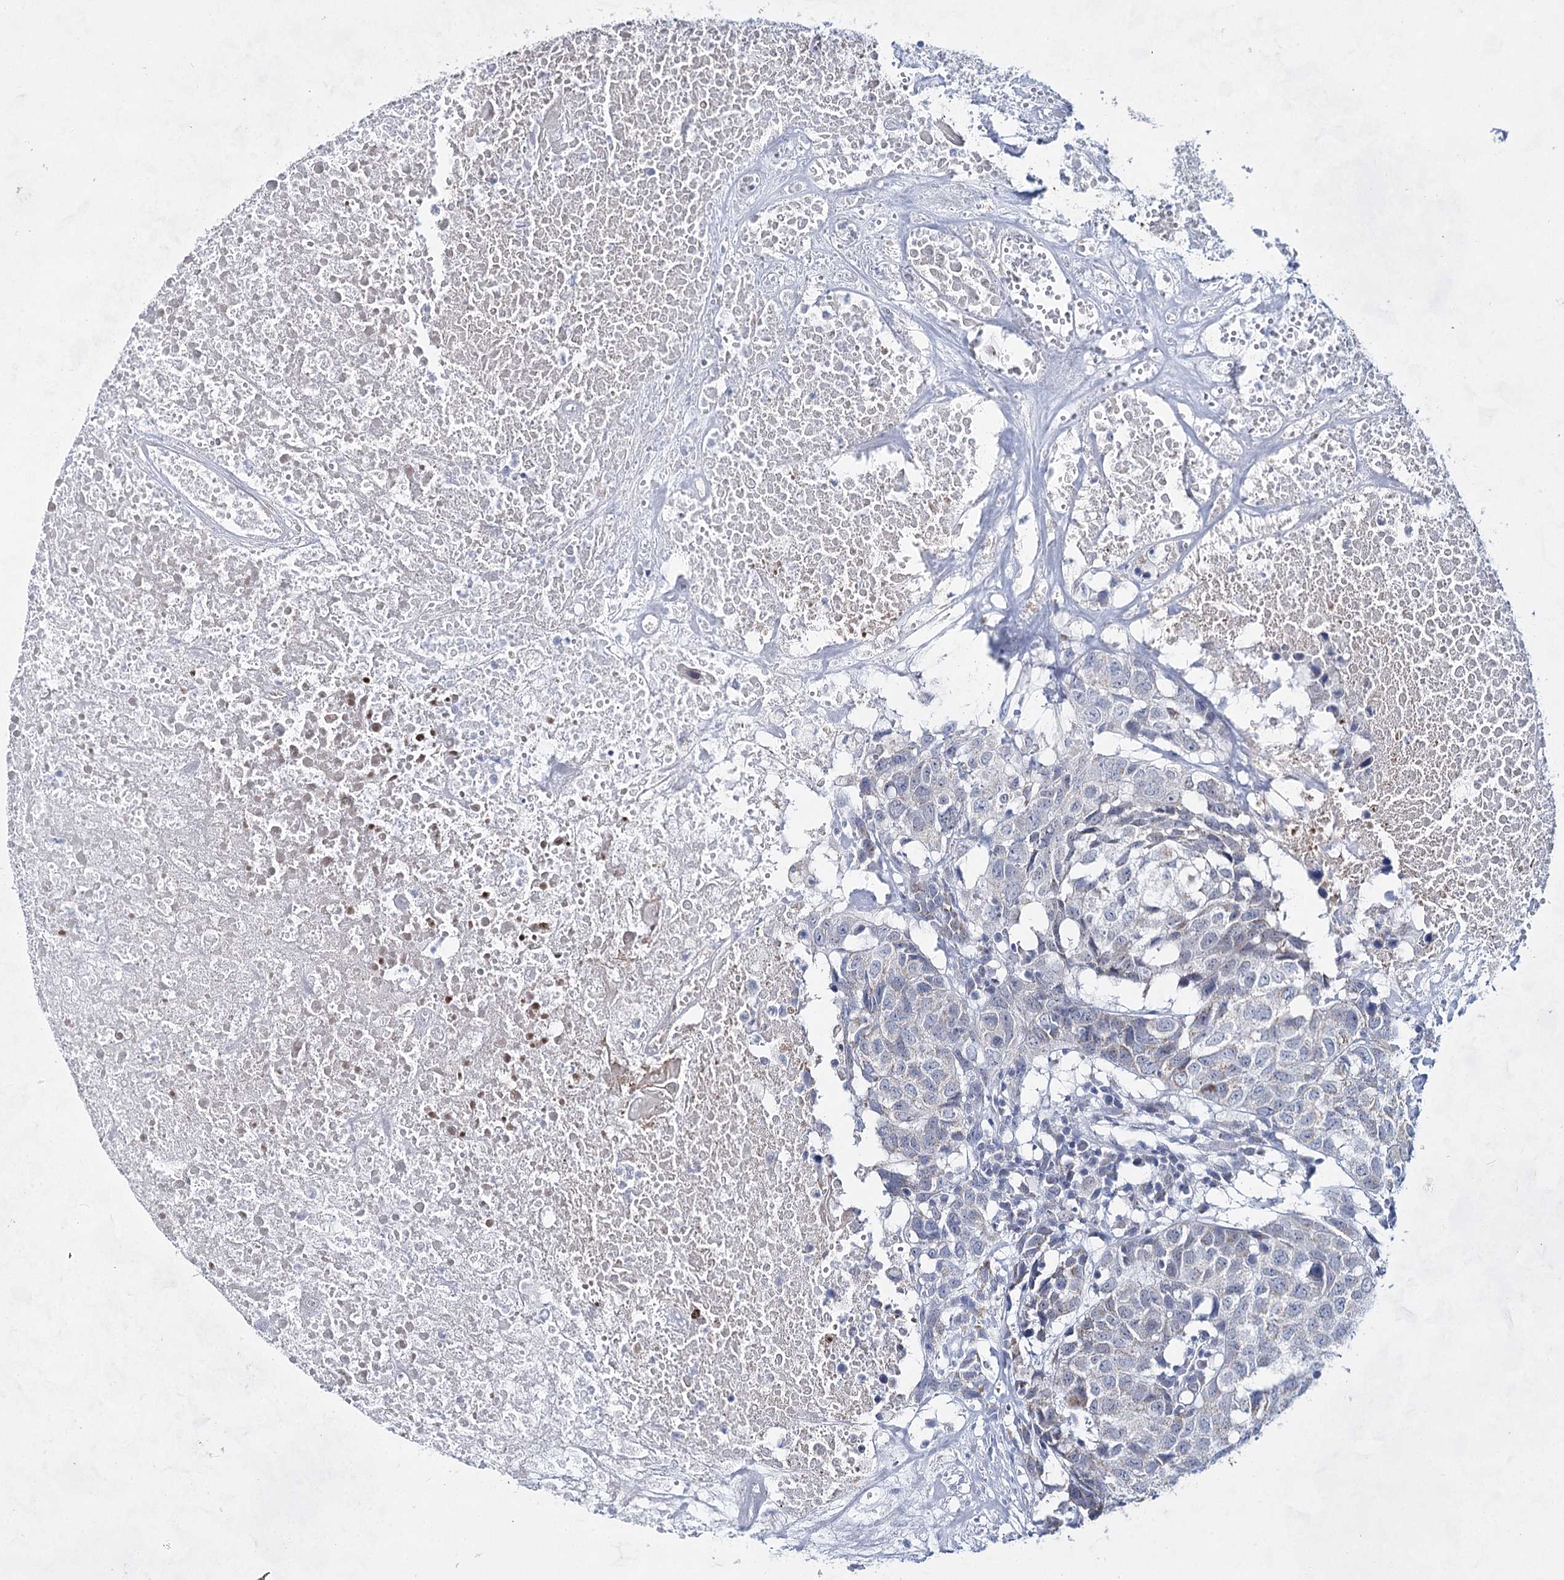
{"staining": {"intensity": "negative", "quantity": "none", "location": "none"}, "tissue": "head and neck cancer", "cell_type": "Tumor cells", "image_type": "cancer", "snomed": [{"axis": "morphology", "description": "Squamous cell carcinoma, NOS"}, {"axis": "topography", "description": "Head-Neck"}], "caption": "The micrograph shows no staining of tumor cells in head and neck squamous cell carcinoma.", "gene": "BPHL", "patient": {"sex": "male", "age": 66}}